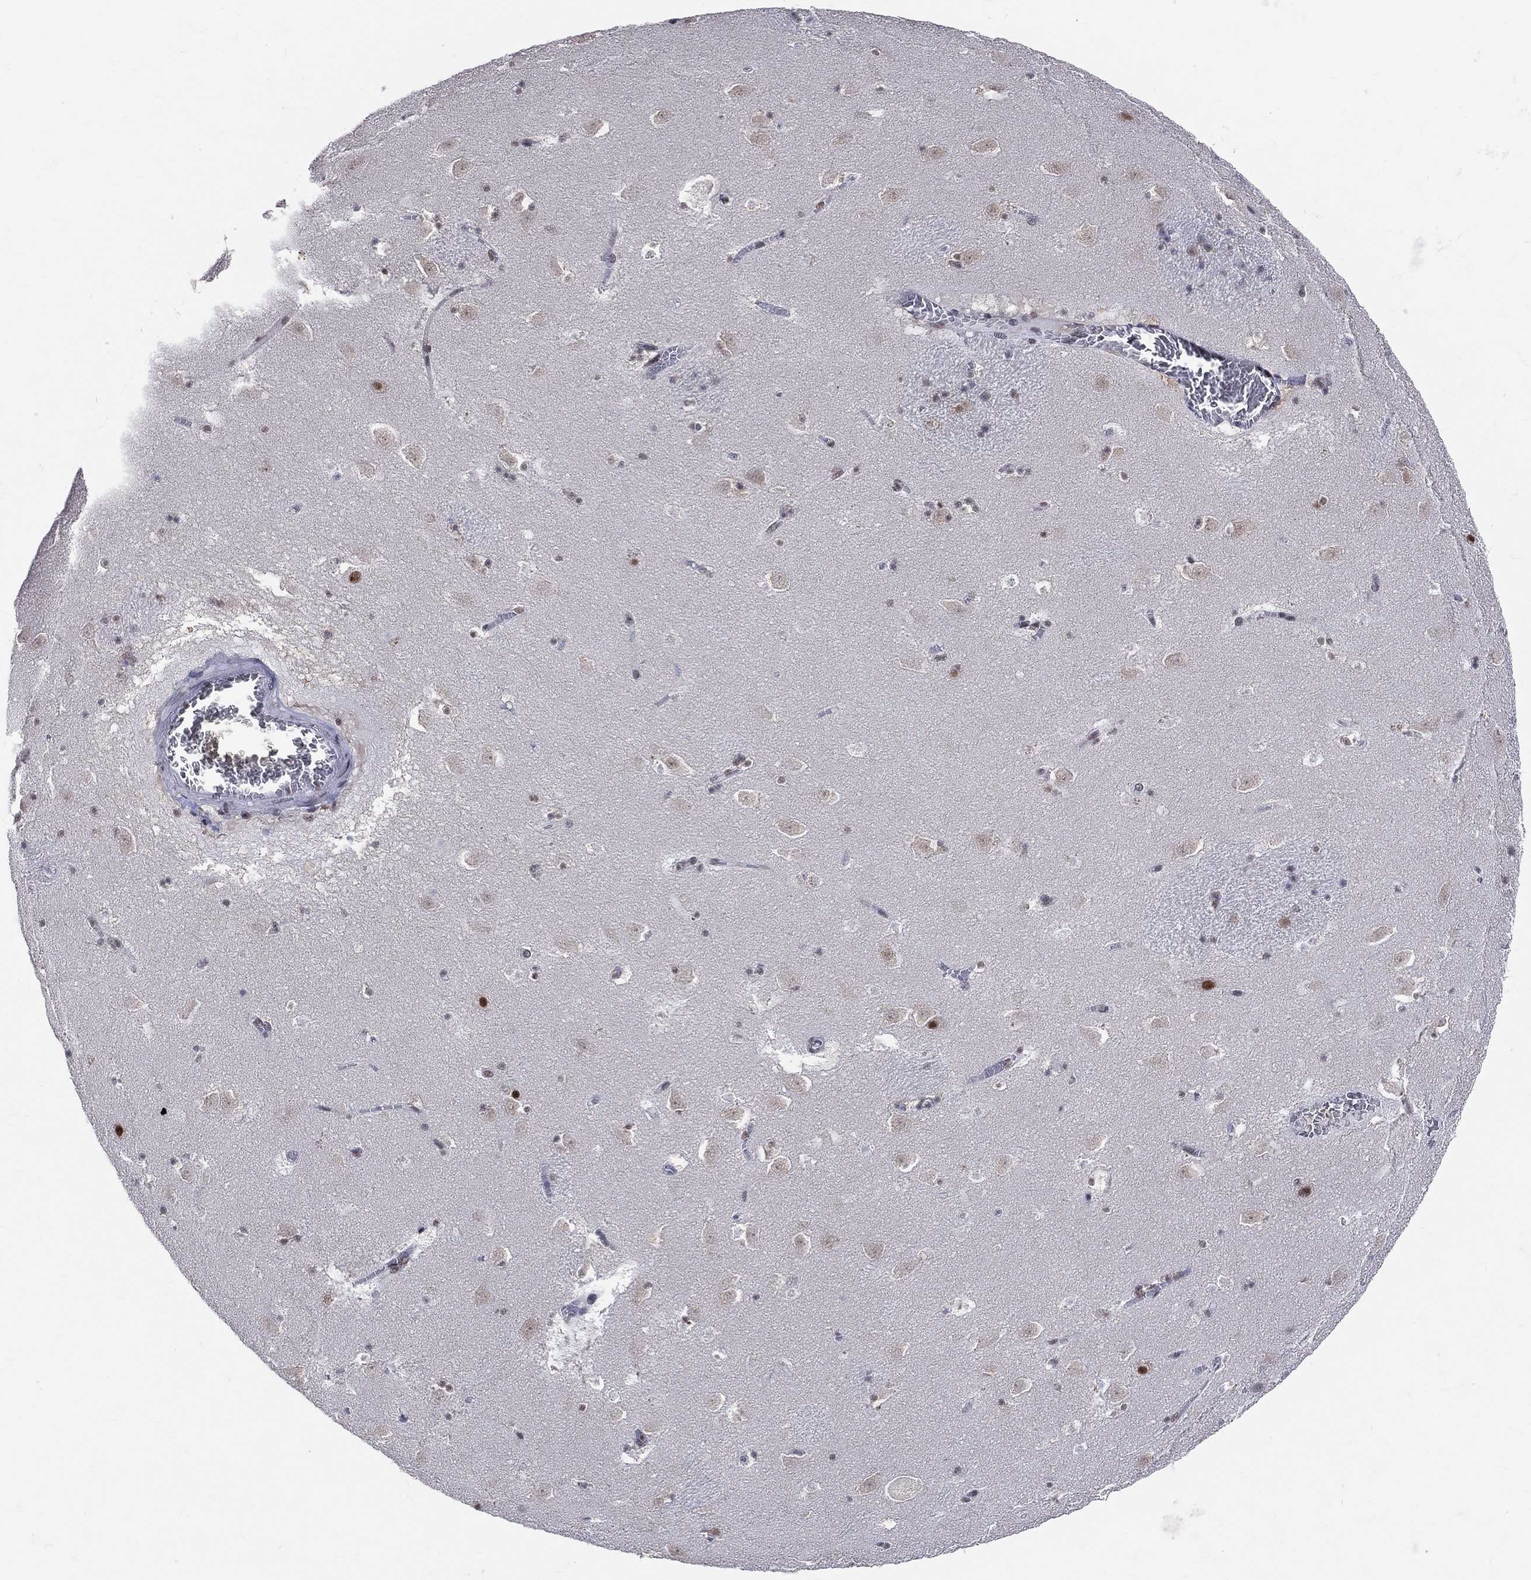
{"staining": {"intensity": "strong", "quantity": "<25%", "location": "nuclear"}, "tissue": "caudate", "cell_type": "Glial cells", "image_type": "normal", "snomed": [{"axis": "morphology", "description": "Normal tissue, NOS"}, {"axis": "topography", "description": "Lateral ventricle wall"}], "caption": "Brown immunohistochemical staining in benign caudate shows strong nuclear staining in about <25% of glial cells. The staining was performed using DAB (3,3'-diaminobenzidine) to visualize the protein expression in brown, while the nuclei were stained in blue with hematoxylin (Magnification: 20x).", "gene": "CDK7", "patient": {"sex": "female", "age": 42}}